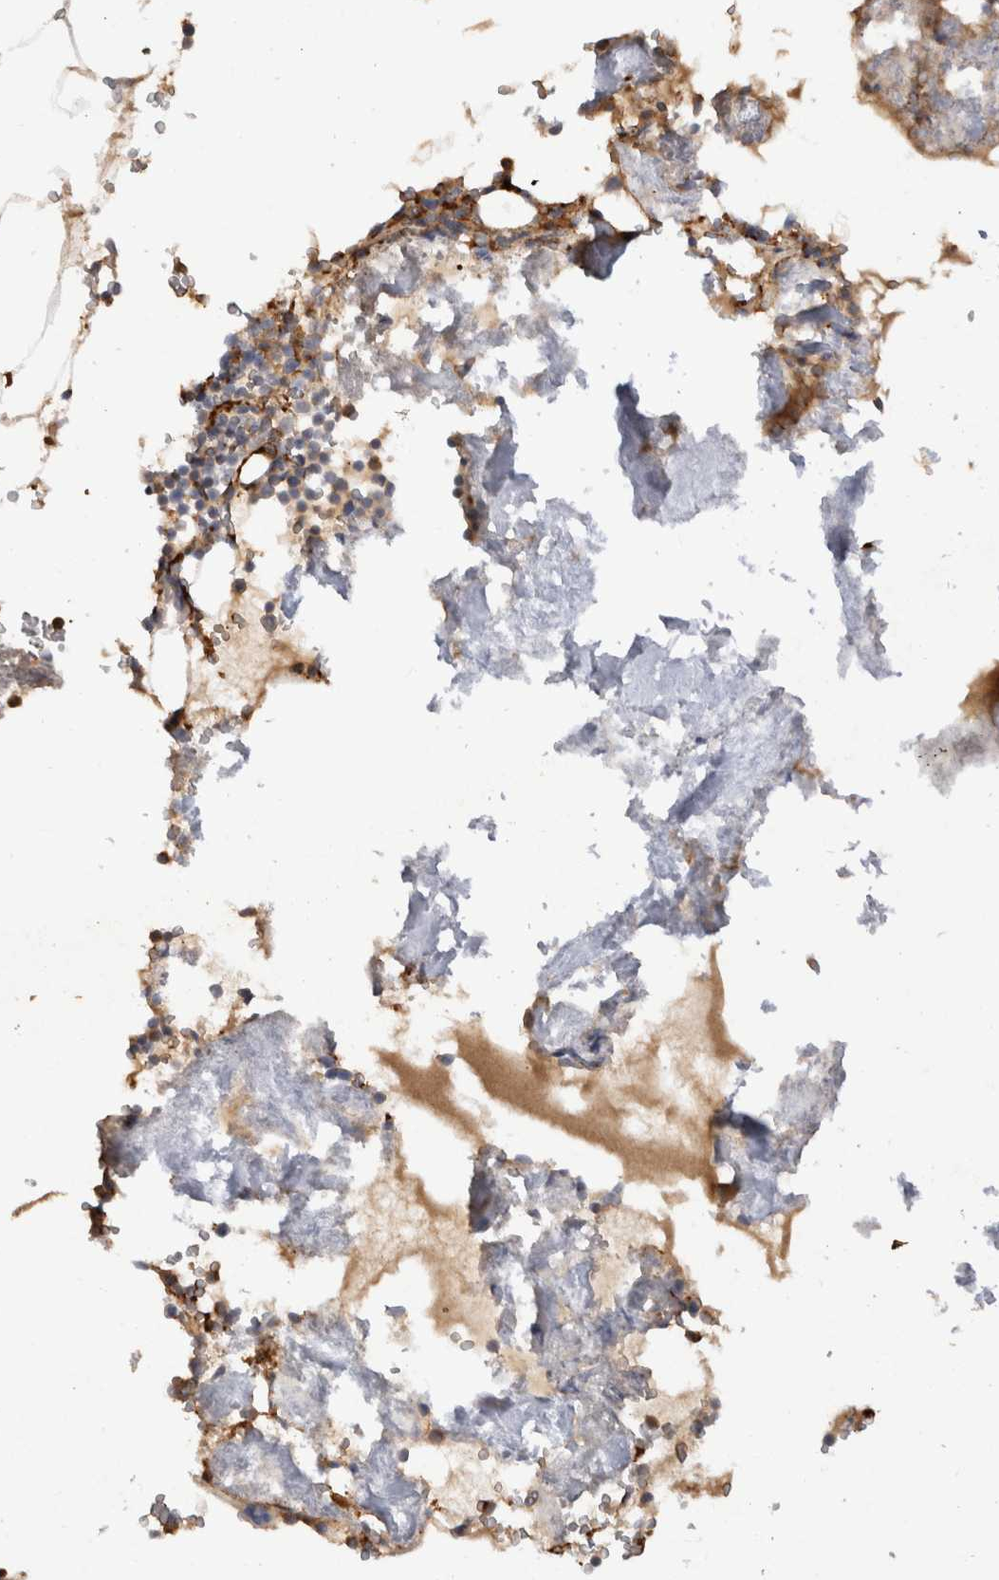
{"staining": {"intensity": "negative", "quantity": "none", "location": "none"}, "tissue": "bone marrow", "cell_type": "Hematopoietic cells", "image_type": "normal", "snomed": [{"axis": "morphology", "description": "Normal tissue, NOS"}, {"axis": "topography", "description": "Bone marrow"}], "caption": "Immunohistochemistry (IHC) photomicrograph of unremarkable bone marrow: bone marrow stained with DAB shows no significant protein expression in hematopoietic cells.", "gene": "VSIG4", "patient": {"sex": "male", "age": 70}}